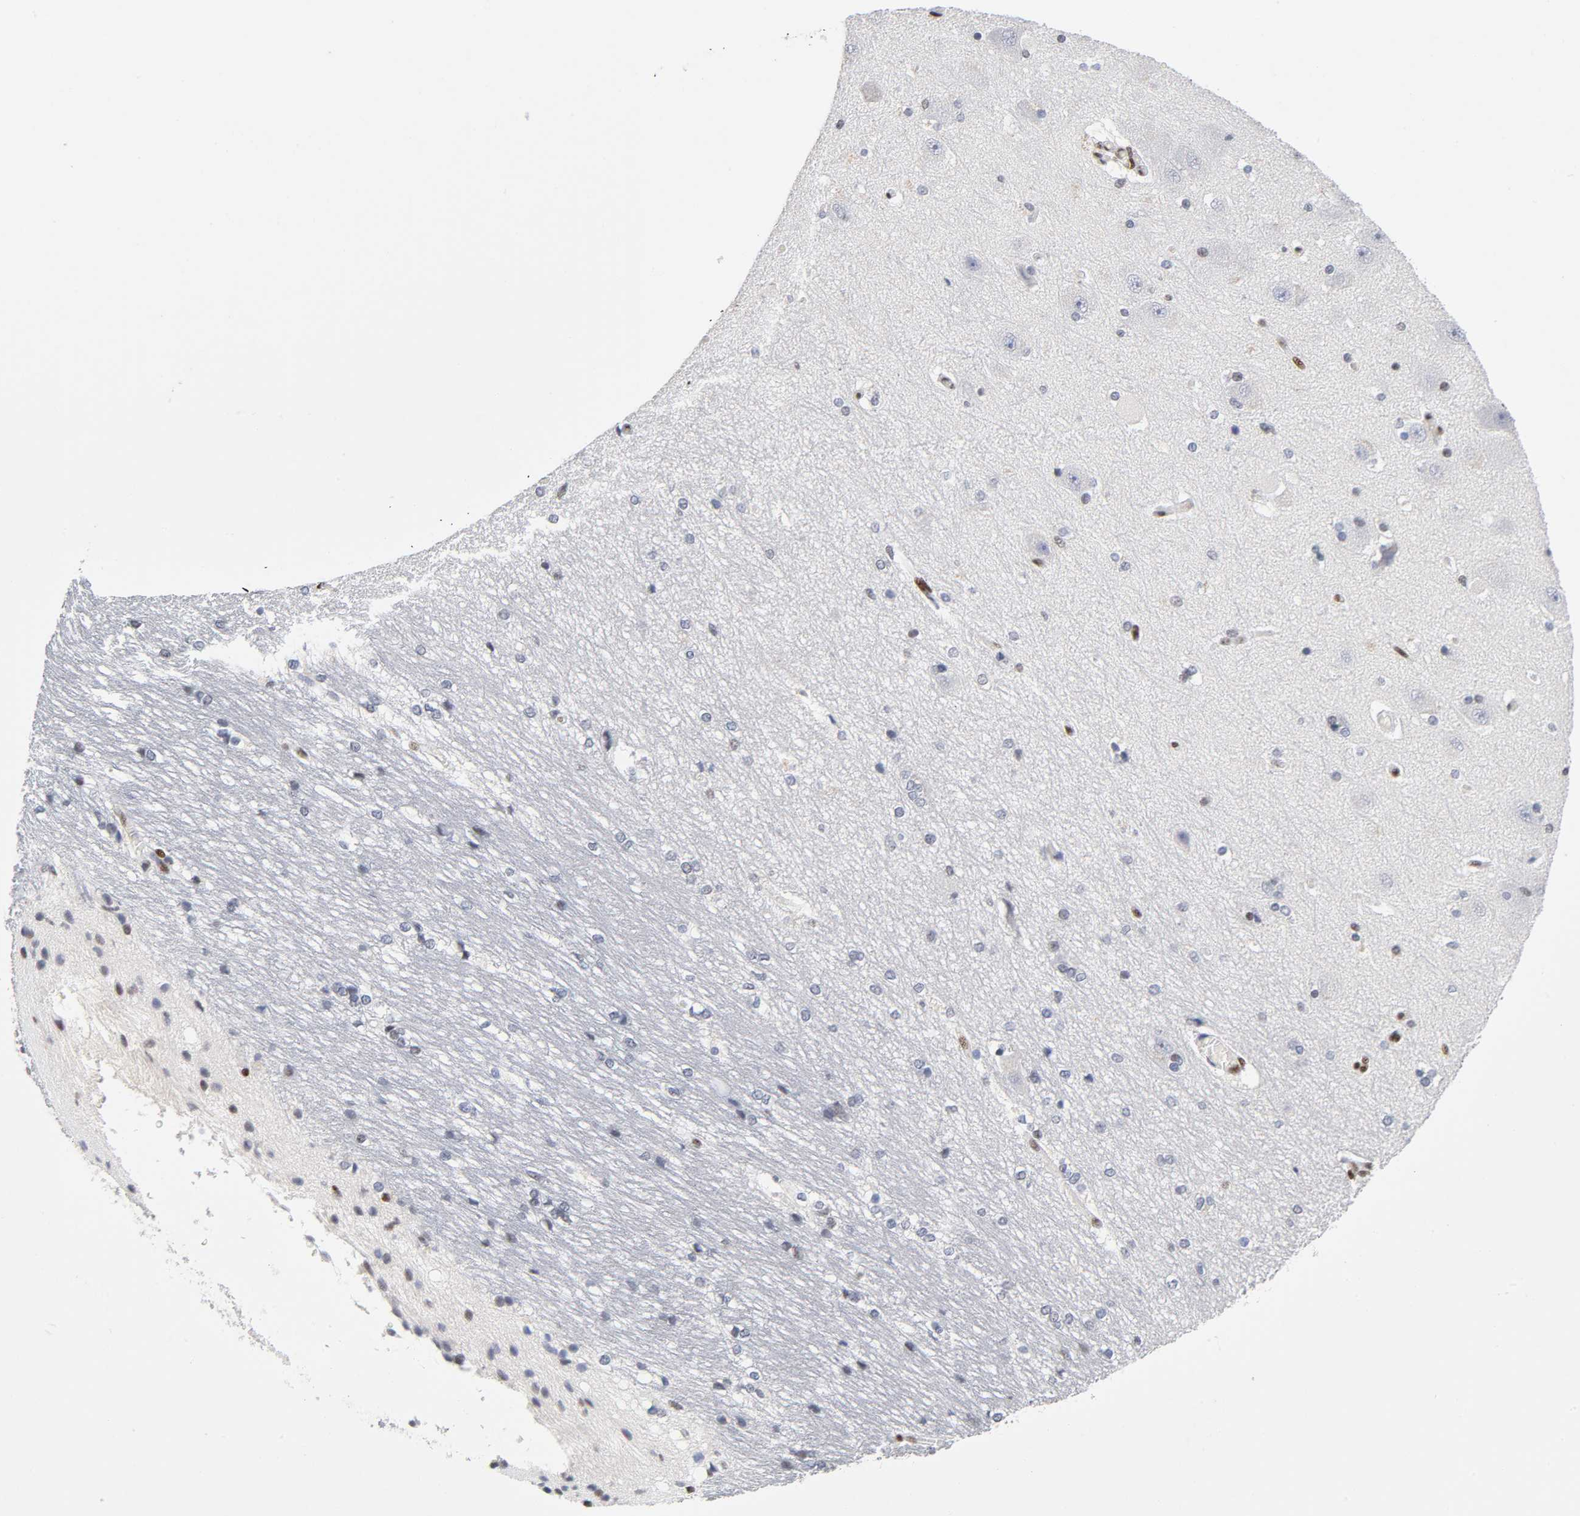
{"staining": {"intensity": "moderate", "quantity": "<25%", "location": "nuclear"}, "tissue": "hippocampus", "cell_type": "Glial cells", "image_type": "normal", "snomed": [{"axis": "morphology", "description": "Normal tissue, NOS"}, {"axis": "topography", "description": "Hippocampus"}], "caption": "Immunohistochemical staining of benign human hippocampus shows low levels of moderate nuclear positivity in about <25% of glial cells. (DAB IHC, brown staining for protein, blue staining for nuclei).", "gene": "SP3", "patient": {"sex": "female", "age": 19}}